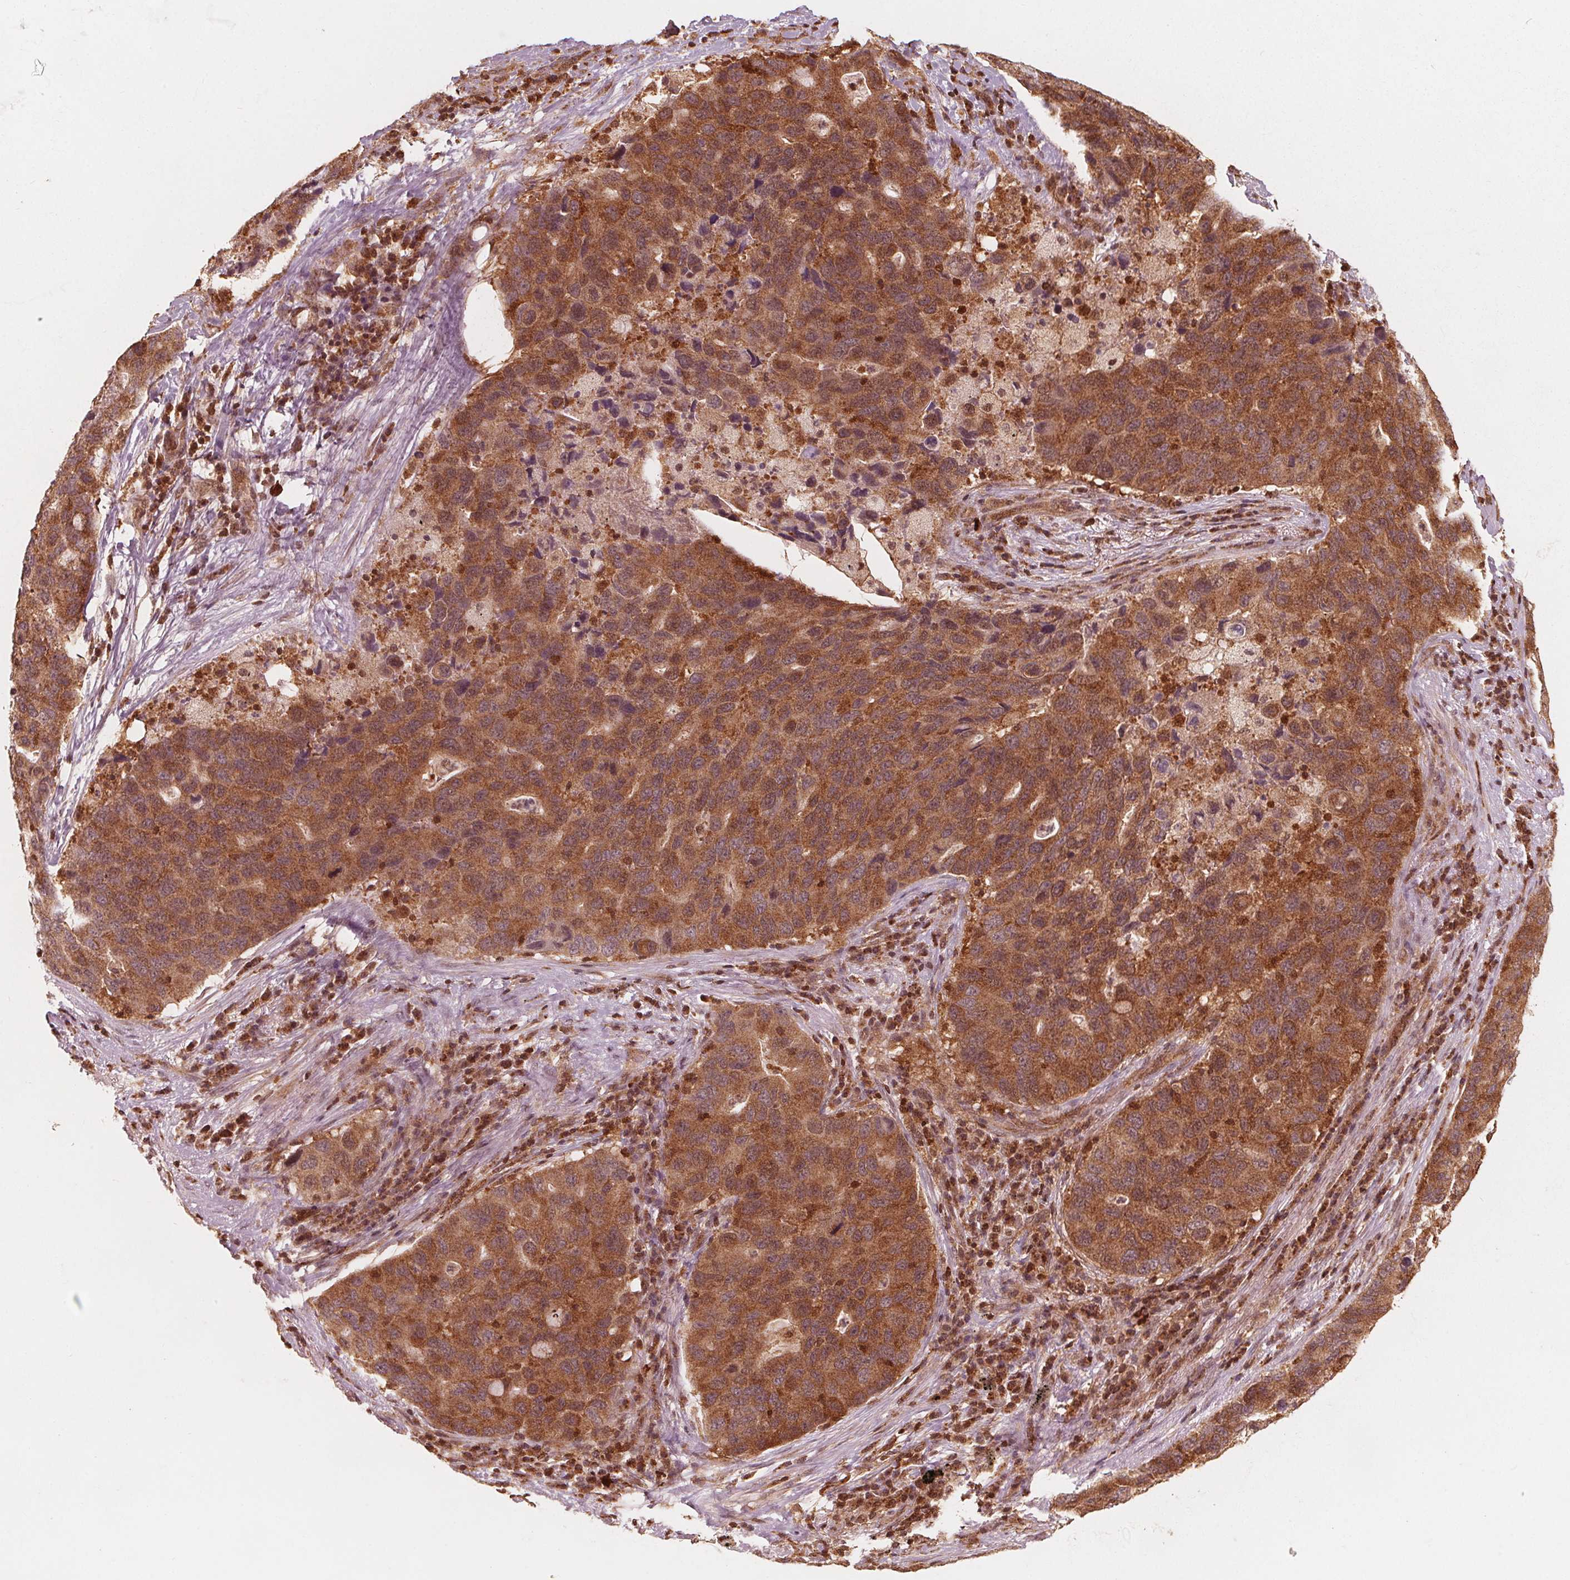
{"staining": {"intensity": "moderate", "quantity": ">75%", "location": "cytoplasmic/membranous"}, "tissue": "lung cancer", "cell_type": "Tumor cells", "image_type": "cancer", "snomed": [{"axis": "morphology", "description": "Adenocarcinoma, NOS"}, {"axis": "morphology", "description": "Adenocarcinoma, metastatic, NOS"}, {"axis": "topography", "description": "Lymph node"}, {"axis": "topography", "description": "Lung"}], "caption": "Metastatic adenocarcinoma (lung) stained with DAB immunohistochemistry (IHC) shows medium levels of moderate cytoplasmic/membranous expression in about >75% of tumor cells.", "gene": "AIP", "patient": {"sex": "female", "age": 54}}